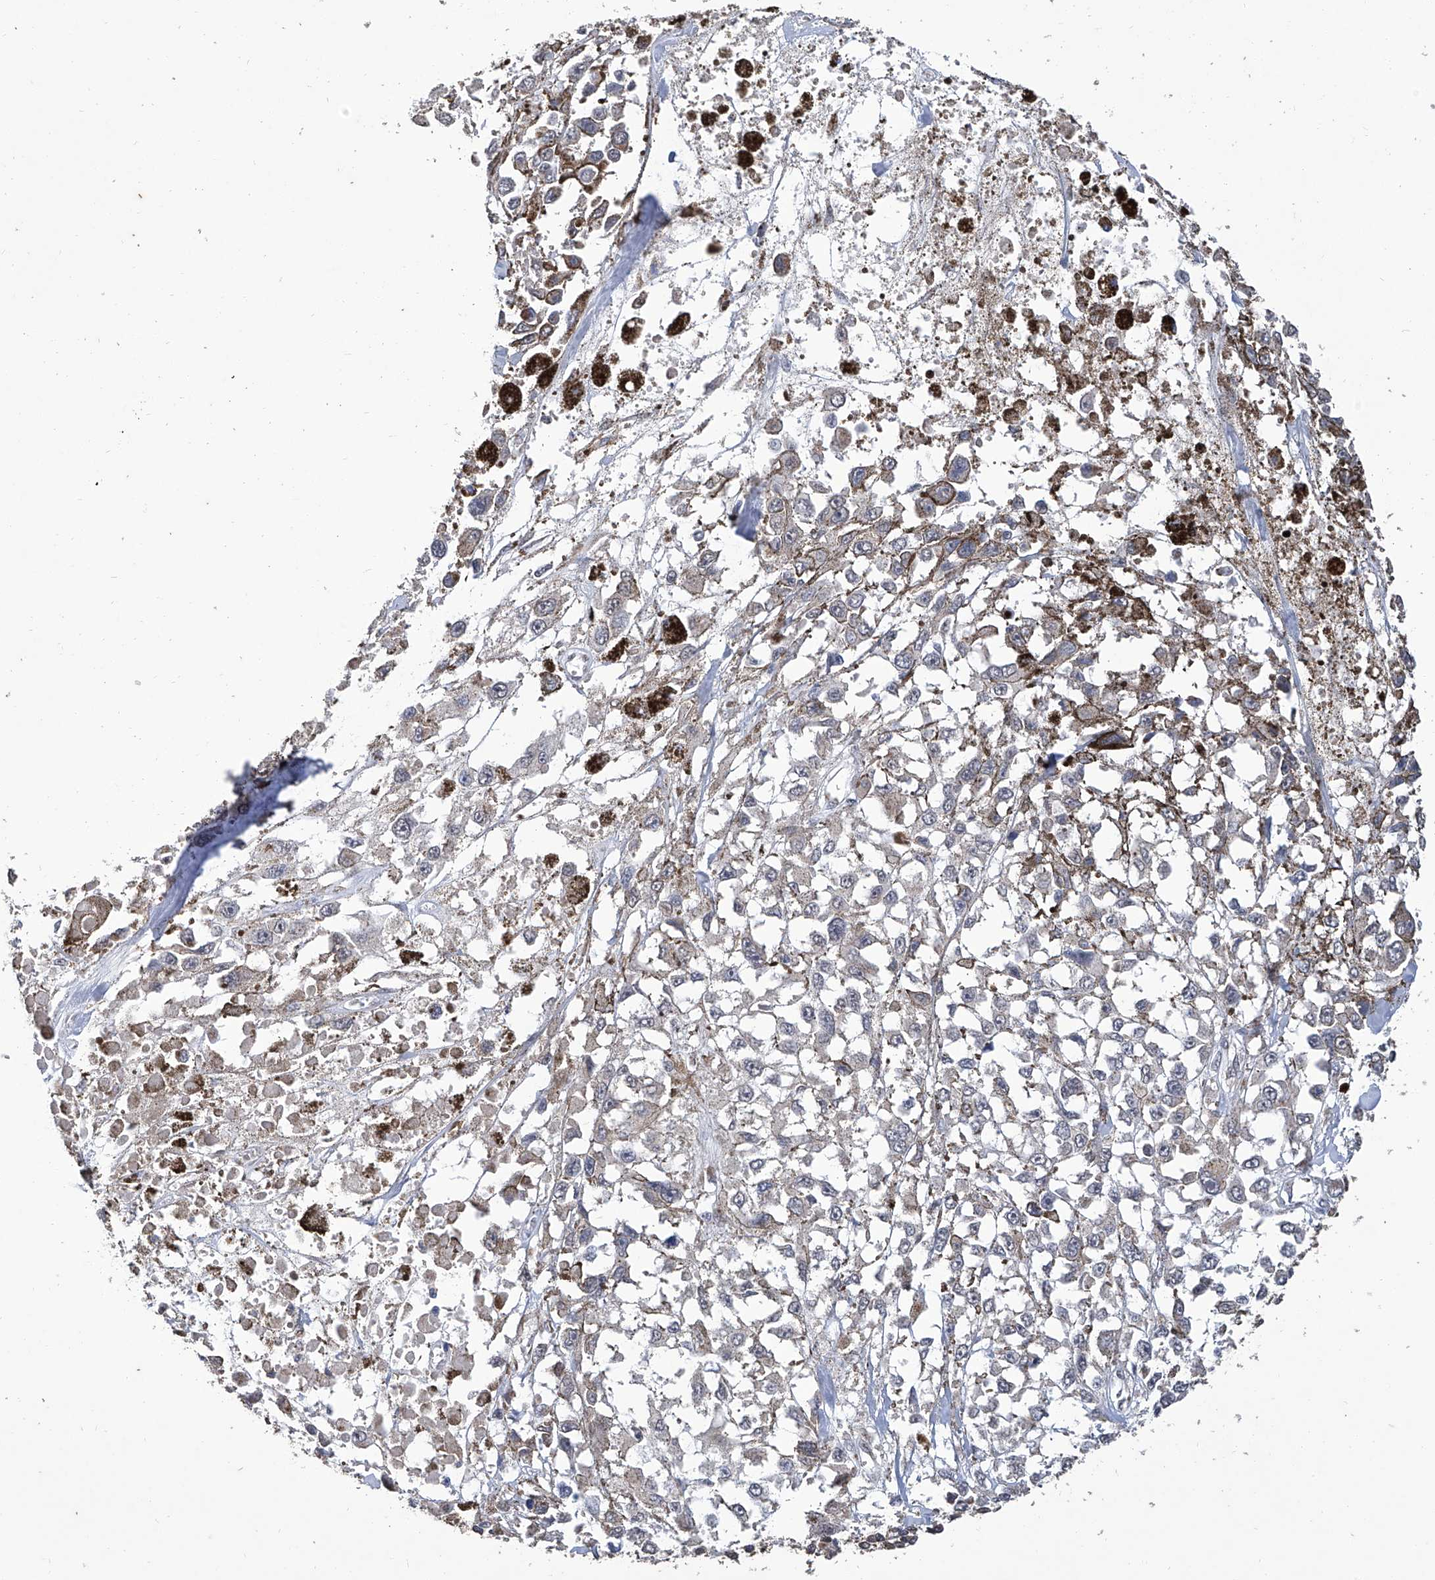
{"staining": {"intensity": "negative", "quantity": "none", "location": "none"}, "tissue": "melanoma", "cell_type": "Tumor cells", "image_type": "cancer", "snomed": [{"axis": "morphology", "description": "Malignant melanoma, Metastatic site"}, {"axis": "topography", "description": "Lymph node"}], "caption": "Immunohistochemistry image of neoplastic tissue: malignant melanoma (metastatic site) stained with DAB (3,3'-diaminobenzidine) displays no significant protein staining in tumor cells.", "gene": "GPT", "patient": {"sex": "male", "age": 59}}